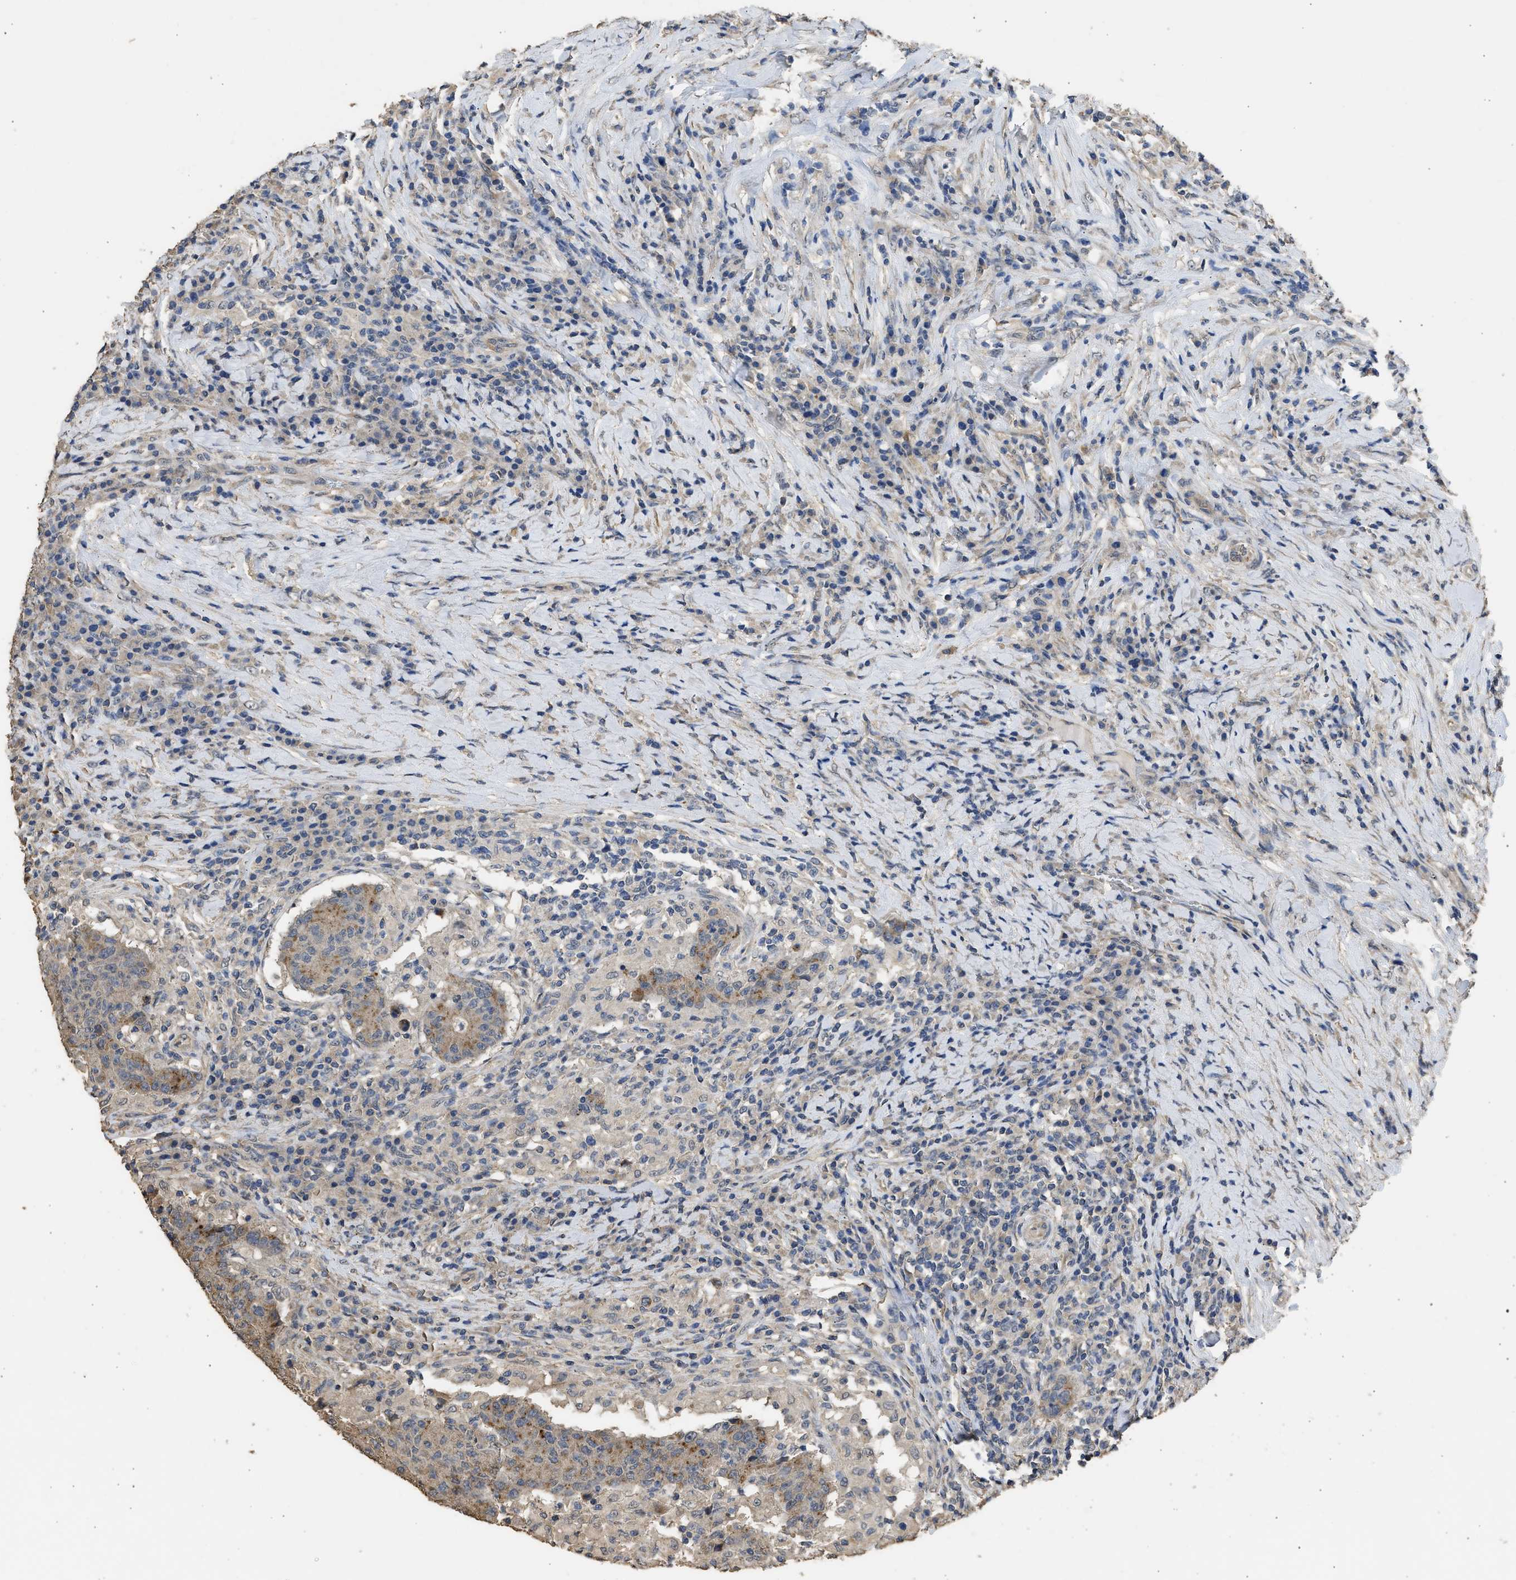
{"staining": {"intensity": "moderate", "quantity": ">75%", "location": "cytoplasmic/membranous"}, "tissue": "colorectal cancer", "cell_type": "Tumor cells", "image_type": "cancer", "snomed": [{"axis": "morphology", "description": "Normal tissue, NOS"}, {"axis": "morphology", "description": "Adenocarcinoma, NOS"}, {"axis": "topography", "description": "Colon"}], "caption": "A micrograph of adenocarcinoma (colorectal) stained for a protein demonstrates moderate cytoplasmic/membranous brown staining in tumor cells.", "gene": "SPINT2", "patient": {"sex": "female", "age": 75}}